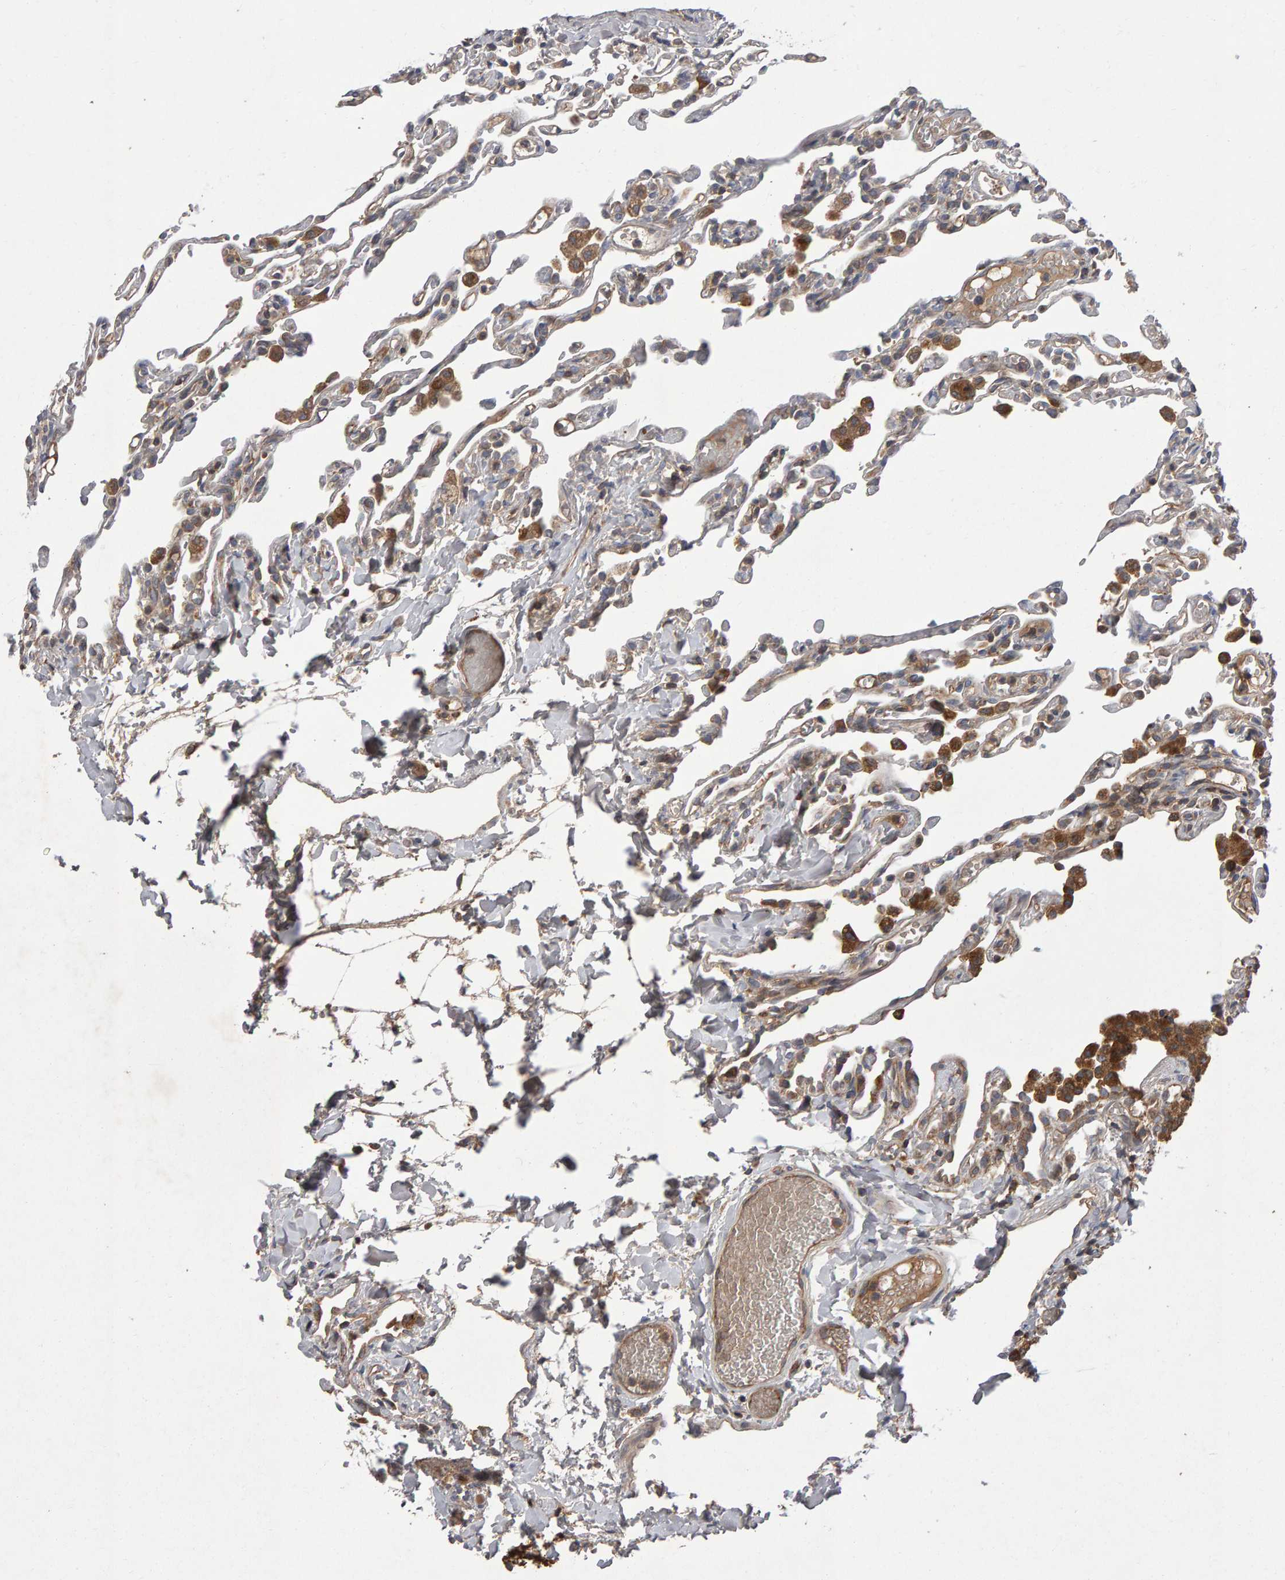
{"staining": {"intensity": "weak", "quantity": "25%-75%", "location": "cytoplasmic/membranous"}, "tissue": "lung", "cell_type": "Alveolar cells", "image_type": "normal", "snomed": [{"axis": "morphology", "description": "Normal tissue, NOS"}, {"axis": "topography", "description": "Lung"}], "caption": "IHC (DAB) staining of unremarkable human lung exhibits weak cytoplasmic/membranous protein positivity in about 25%-75% of alveolar cells.", "gene": "PGS1", "patient": {"sex": "male", "age": 21}}